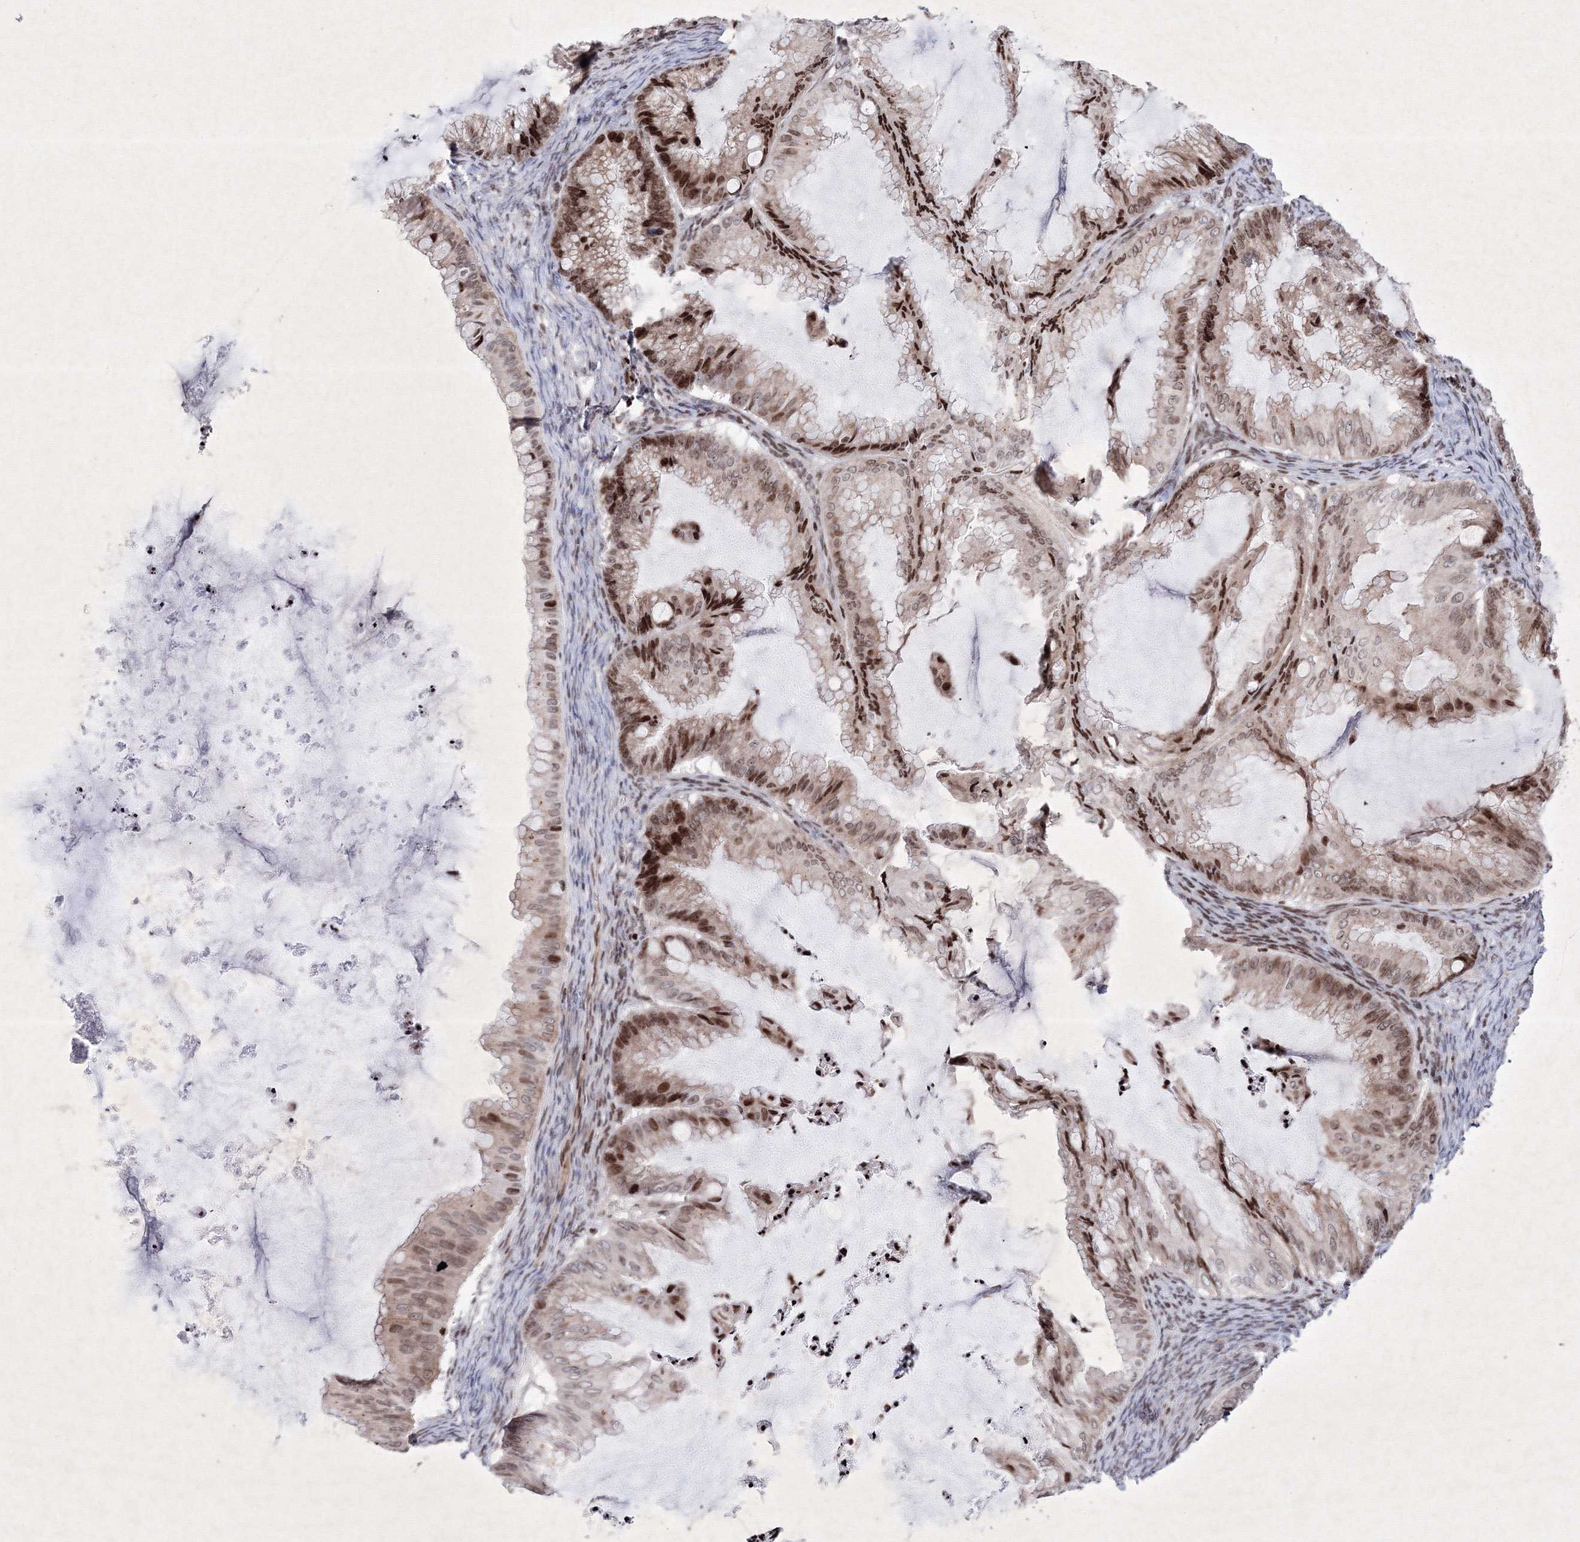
{"staining": {"intensity": "moderate", "quantity": "25%-75%", "location": "nuclear"}, "tissue": "ovarian cancer", "cell_type": "Tumor cells", "image_type": "cancer", "snomed": [{"axis": "morphology", "description": "Cystadenocarcinoma, mucinous, NOS"}, {"axis": "topography", "description": "Ovary"}], "caption": "Brown immunohistochemical staining in mucinous cystadenocarcinoma (ovarian) shows moderate nuclear expression in about 25%-75% of tumor cells.", "gene": "SMIM29", "patient": {"sex": "female", "age": 71}}